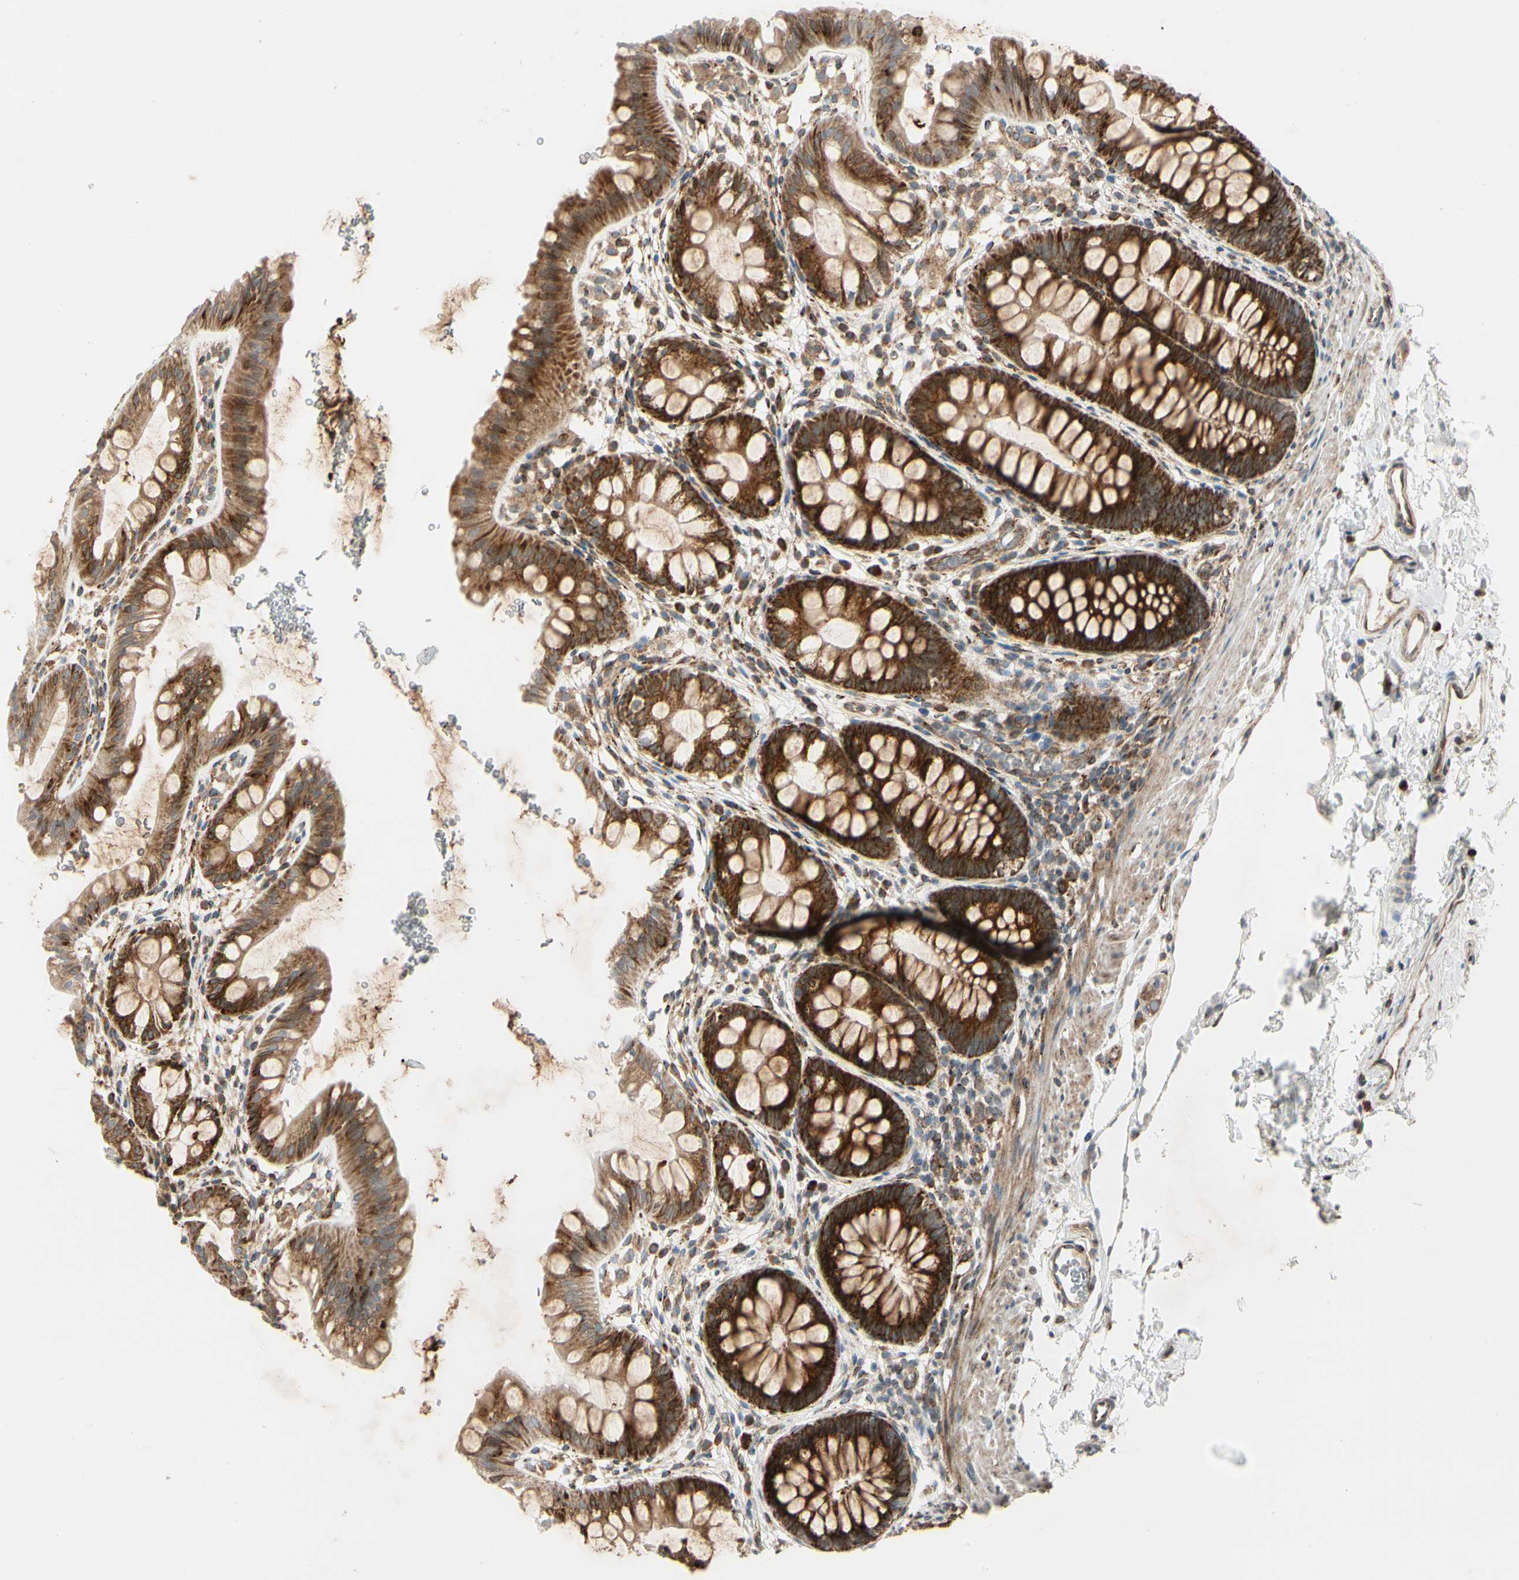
{"staining": {"intensity": "strong", "quantity": ">75%", "location": "cytoplasmic/membranous"}, "tissue": "rectum", "cell_type": "Glandular cells", "image_type": "normal", "snomed": [{"axis": "morphology", "description": "Normal tissue, NOS"}, {"axis": "topography", "description": "Rectum"}], "caption": "Normal rectum was stained to show a protein in brown. There is high levels of strong cytoplasmic/membranous expression in about >75% of glandular cells.", "gene": "MRPL9", "patient": {"sex": "female", "age": 24}}